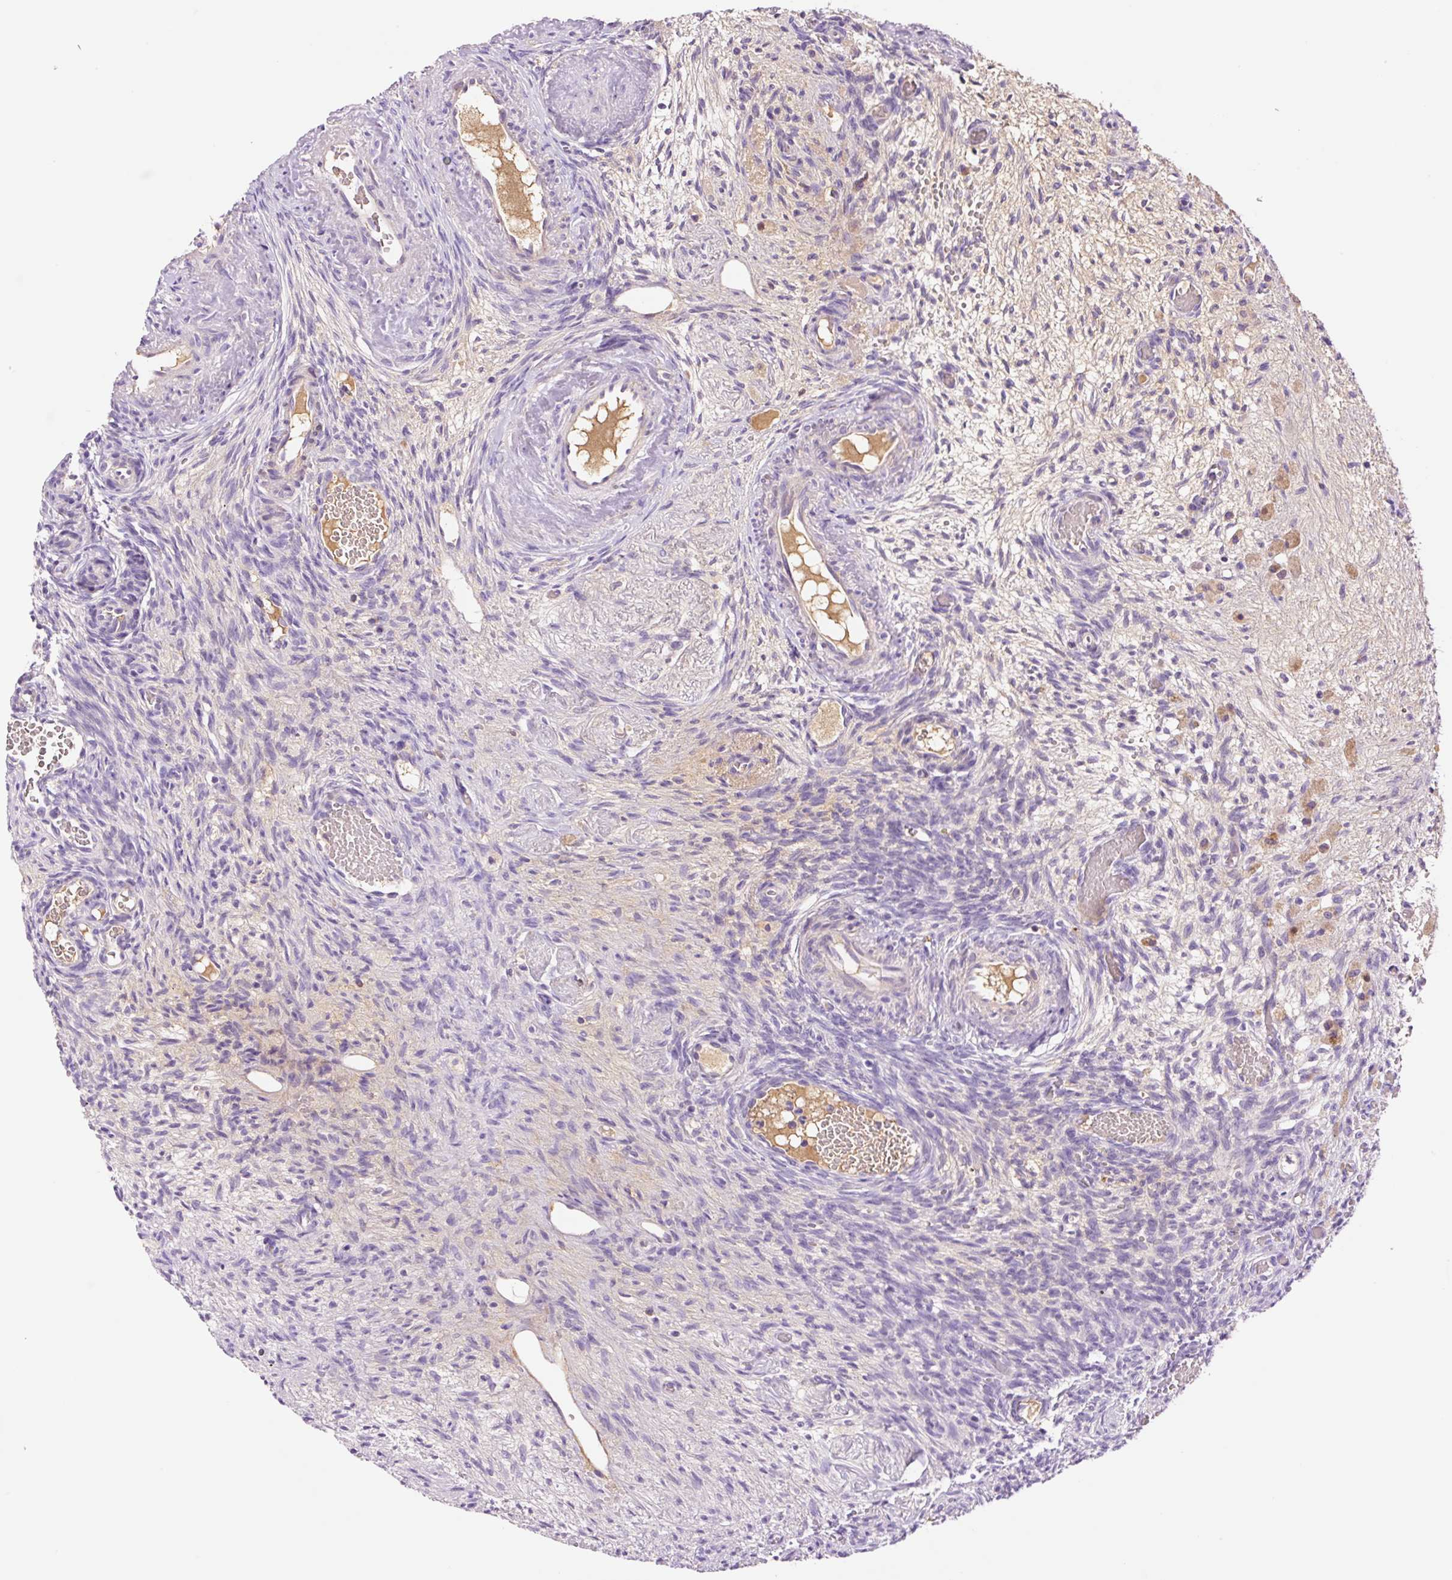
{"staining": {"intensity": "negative", "quantity": "none", "location": "none"}, "tissue": "ovary", "cell_type": "Follicle cells", "image_type": "normal", "snomed": [{"axis": "morphology", "description": "Normal tissue, NOS"}, {"axis": "topography", "description": "Ovary"}], "caption": "Immunohistochemical staining of benign human ovary exhibits no significant staining in follicle cells.", "gene": "DPPA4", "patient": {"sex": "female", "age": 67}}